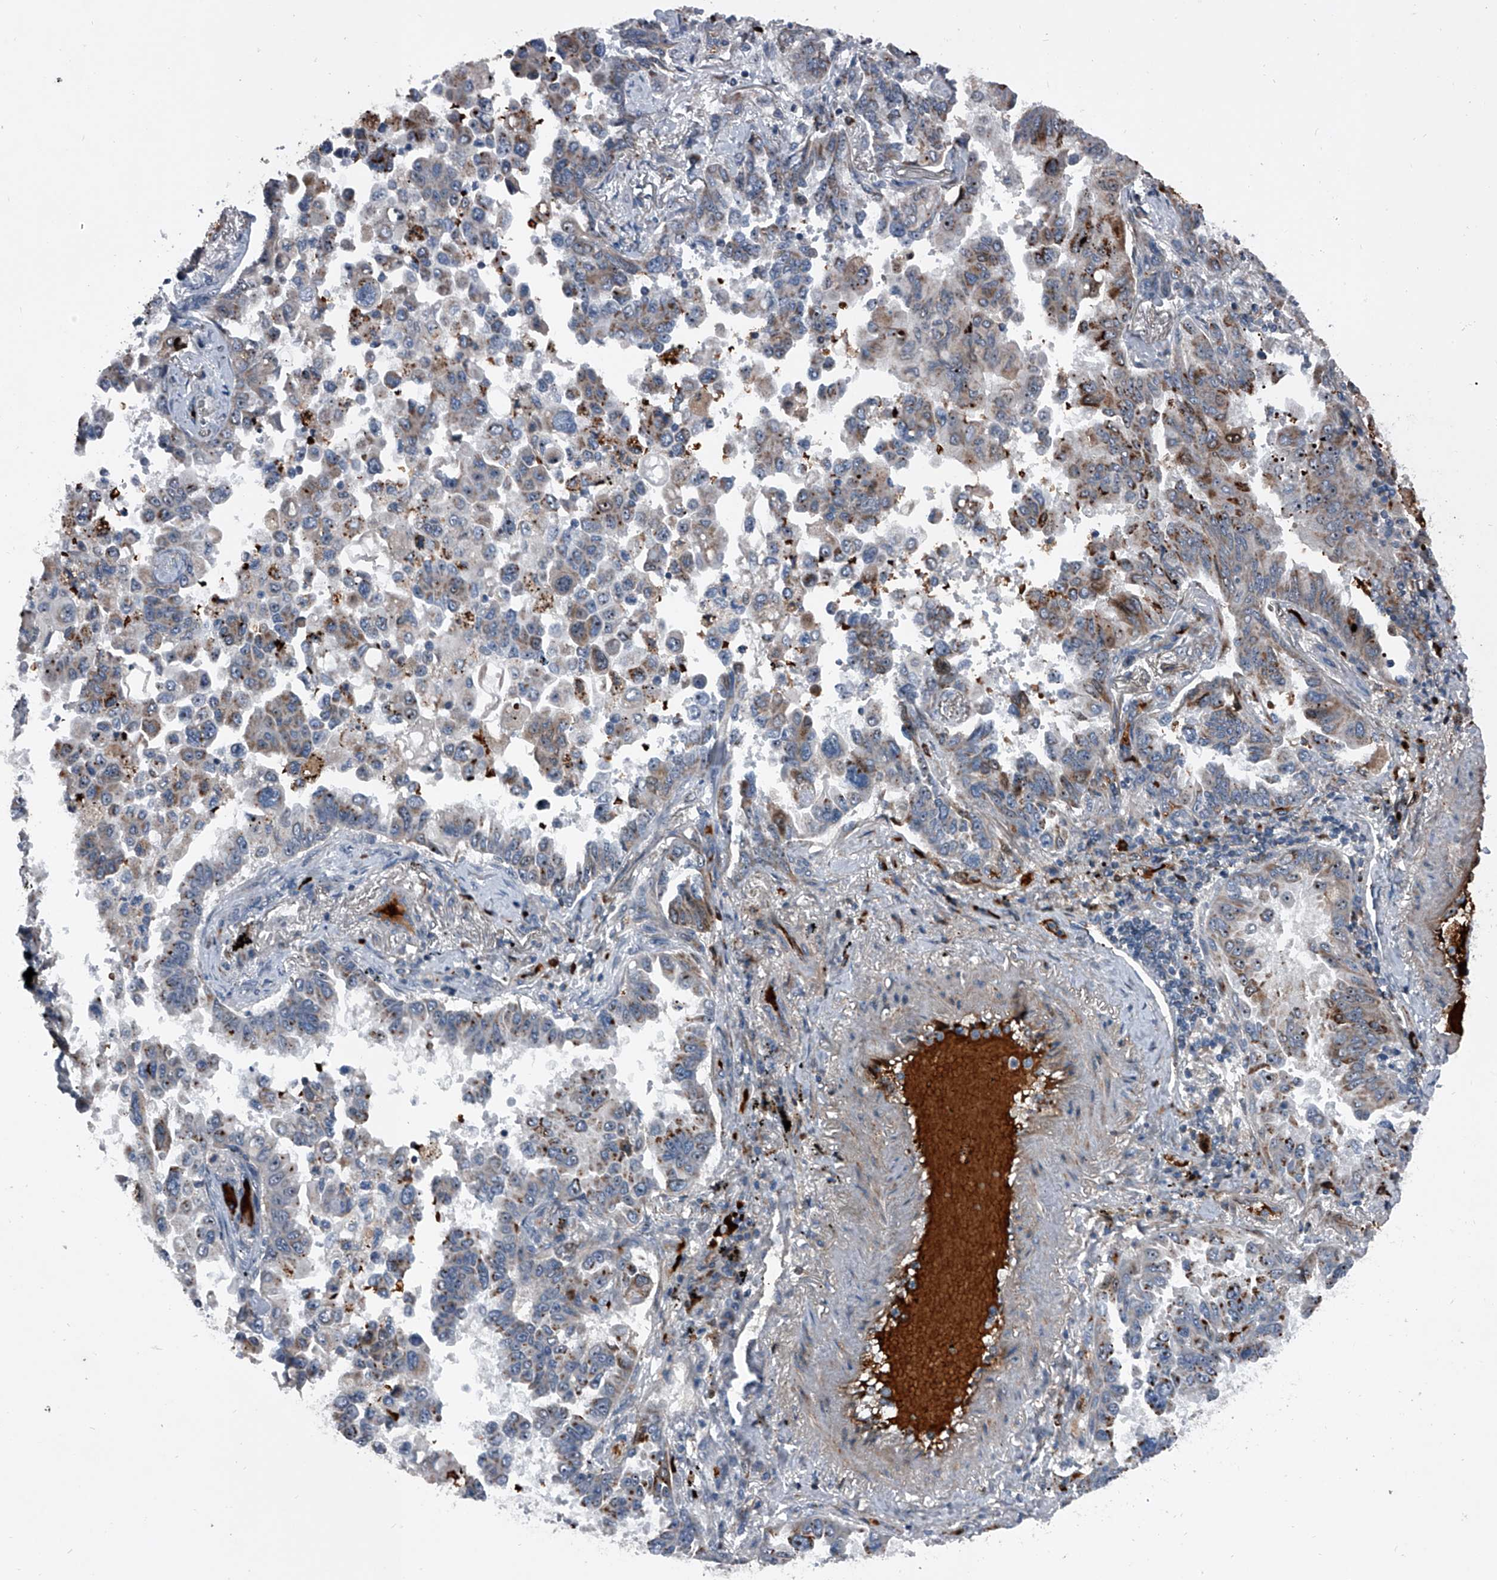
{"staining": {"intensity": "moderate", "quantity": "25%-75%", "location": "cytoplasmic/membranous"}, "tissue": "lung cancer", "cell_type": "Tumor cells", "image_type": "cancer", "snomed": [{"axis": "morphology", "description": "Adenocarcinoma, NOS"}, {"axis": "topography", "description": "Lung"}], "caption": "This photomicrograph demonstrates IHC staining of adenocarcinoma (lung), with medium moderate cytoplasmic/membranous staining in about 25%-75% of tumor cells.", "gene": "CEP85L", "patient": {"sex": "female", "age": 67}}